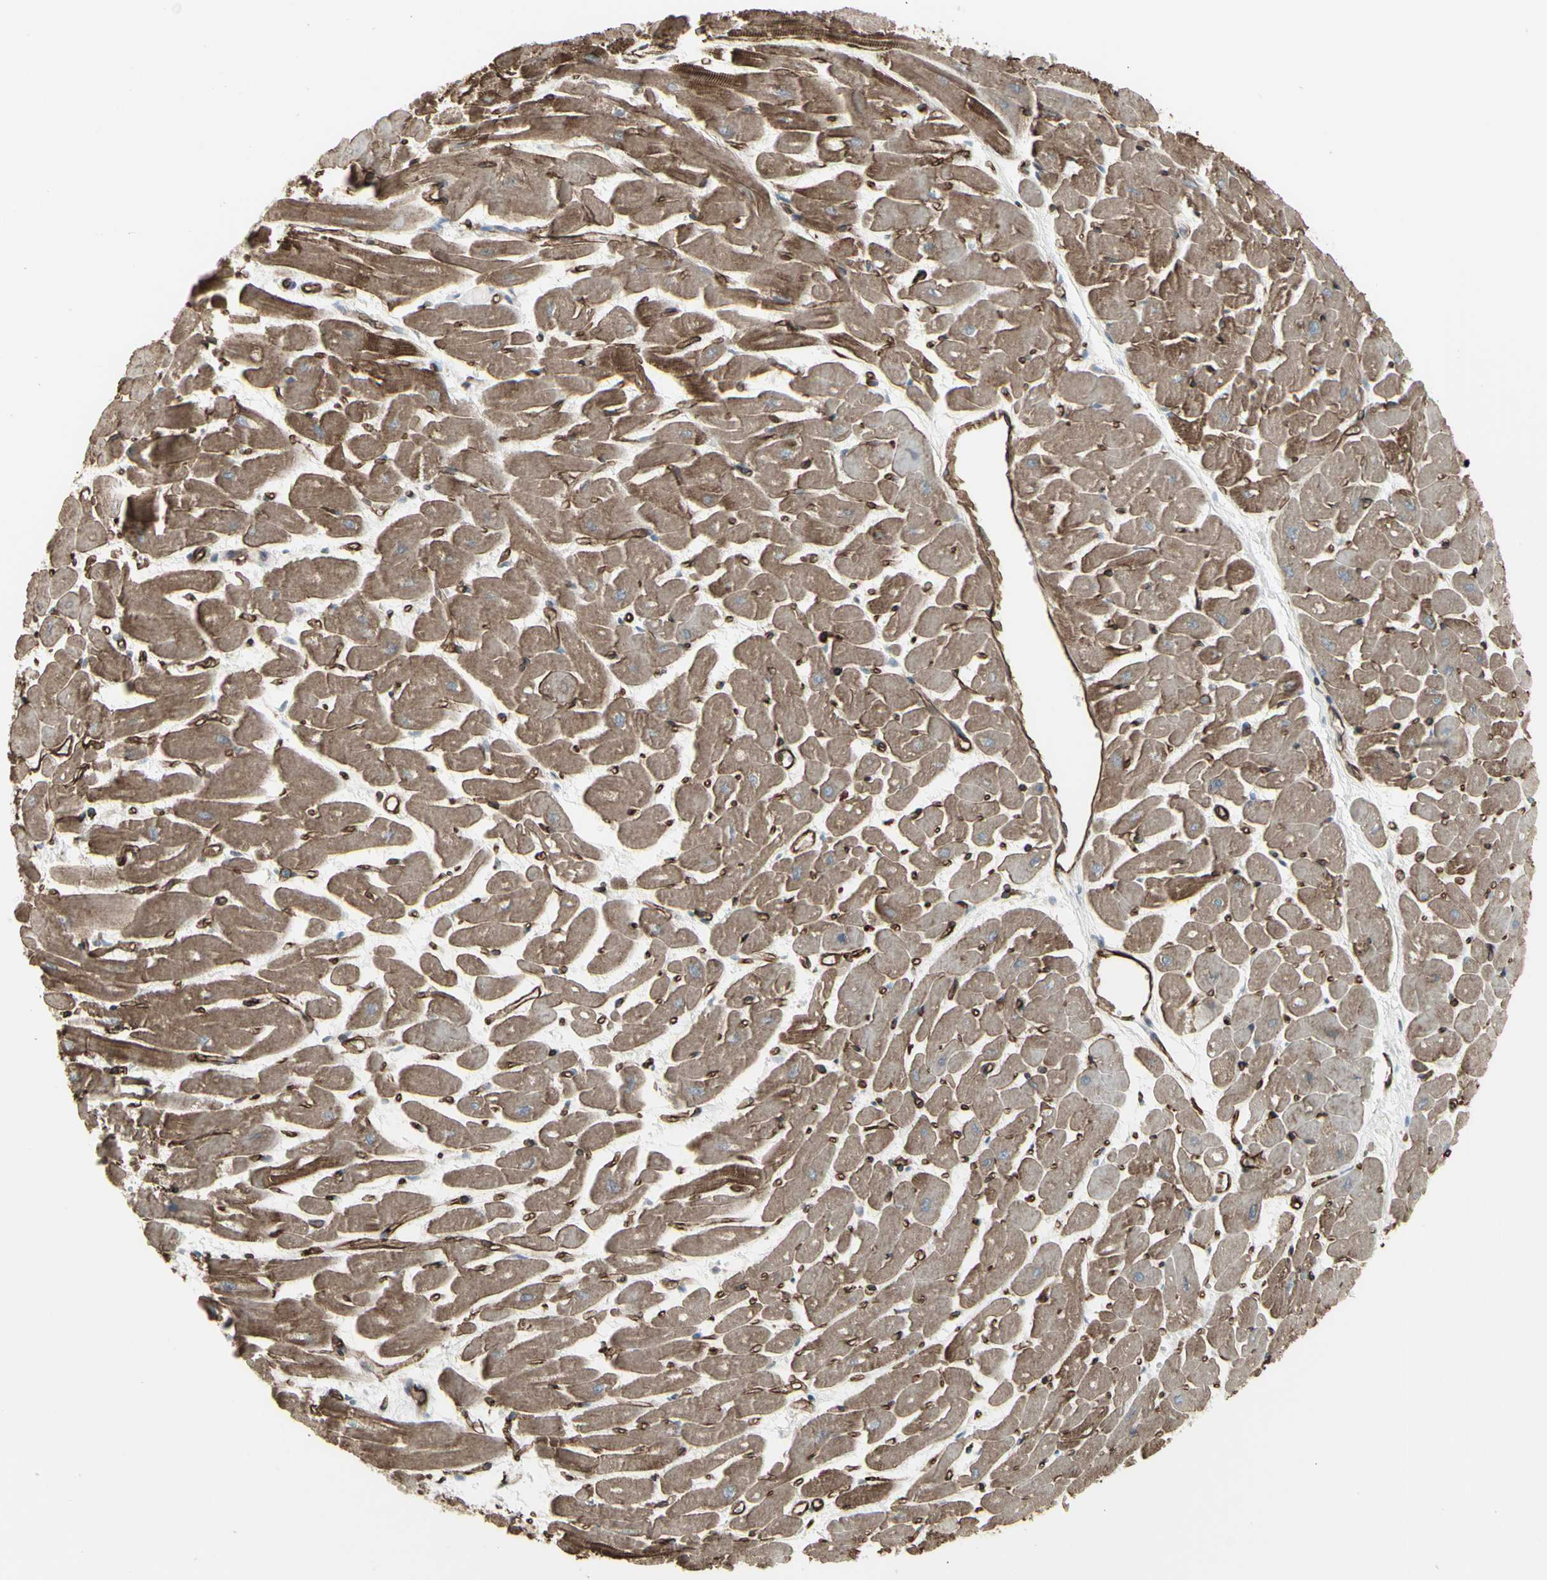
{"staining": {"intensity": "moderate", "quantity": ">75%", "location": "cytoplasmic/membranous"}, "tissue": "heart muscle", "cell_type": "Cardiomyocytes", "image_type": "normal", "snomed": [{"axis": "morphology", "description": "Normal tissue, NOS"}, {"axis": "topography", "description": "Heart"}], "caption": "IHC (DAB) staining of benign heart muscle demonstrates moderate cytoplasmic/membranous protein positivity in about >75% of cardiomyocytes.", "gene": "DTX3L", "patient": {"sex": "female", "age": 19}}